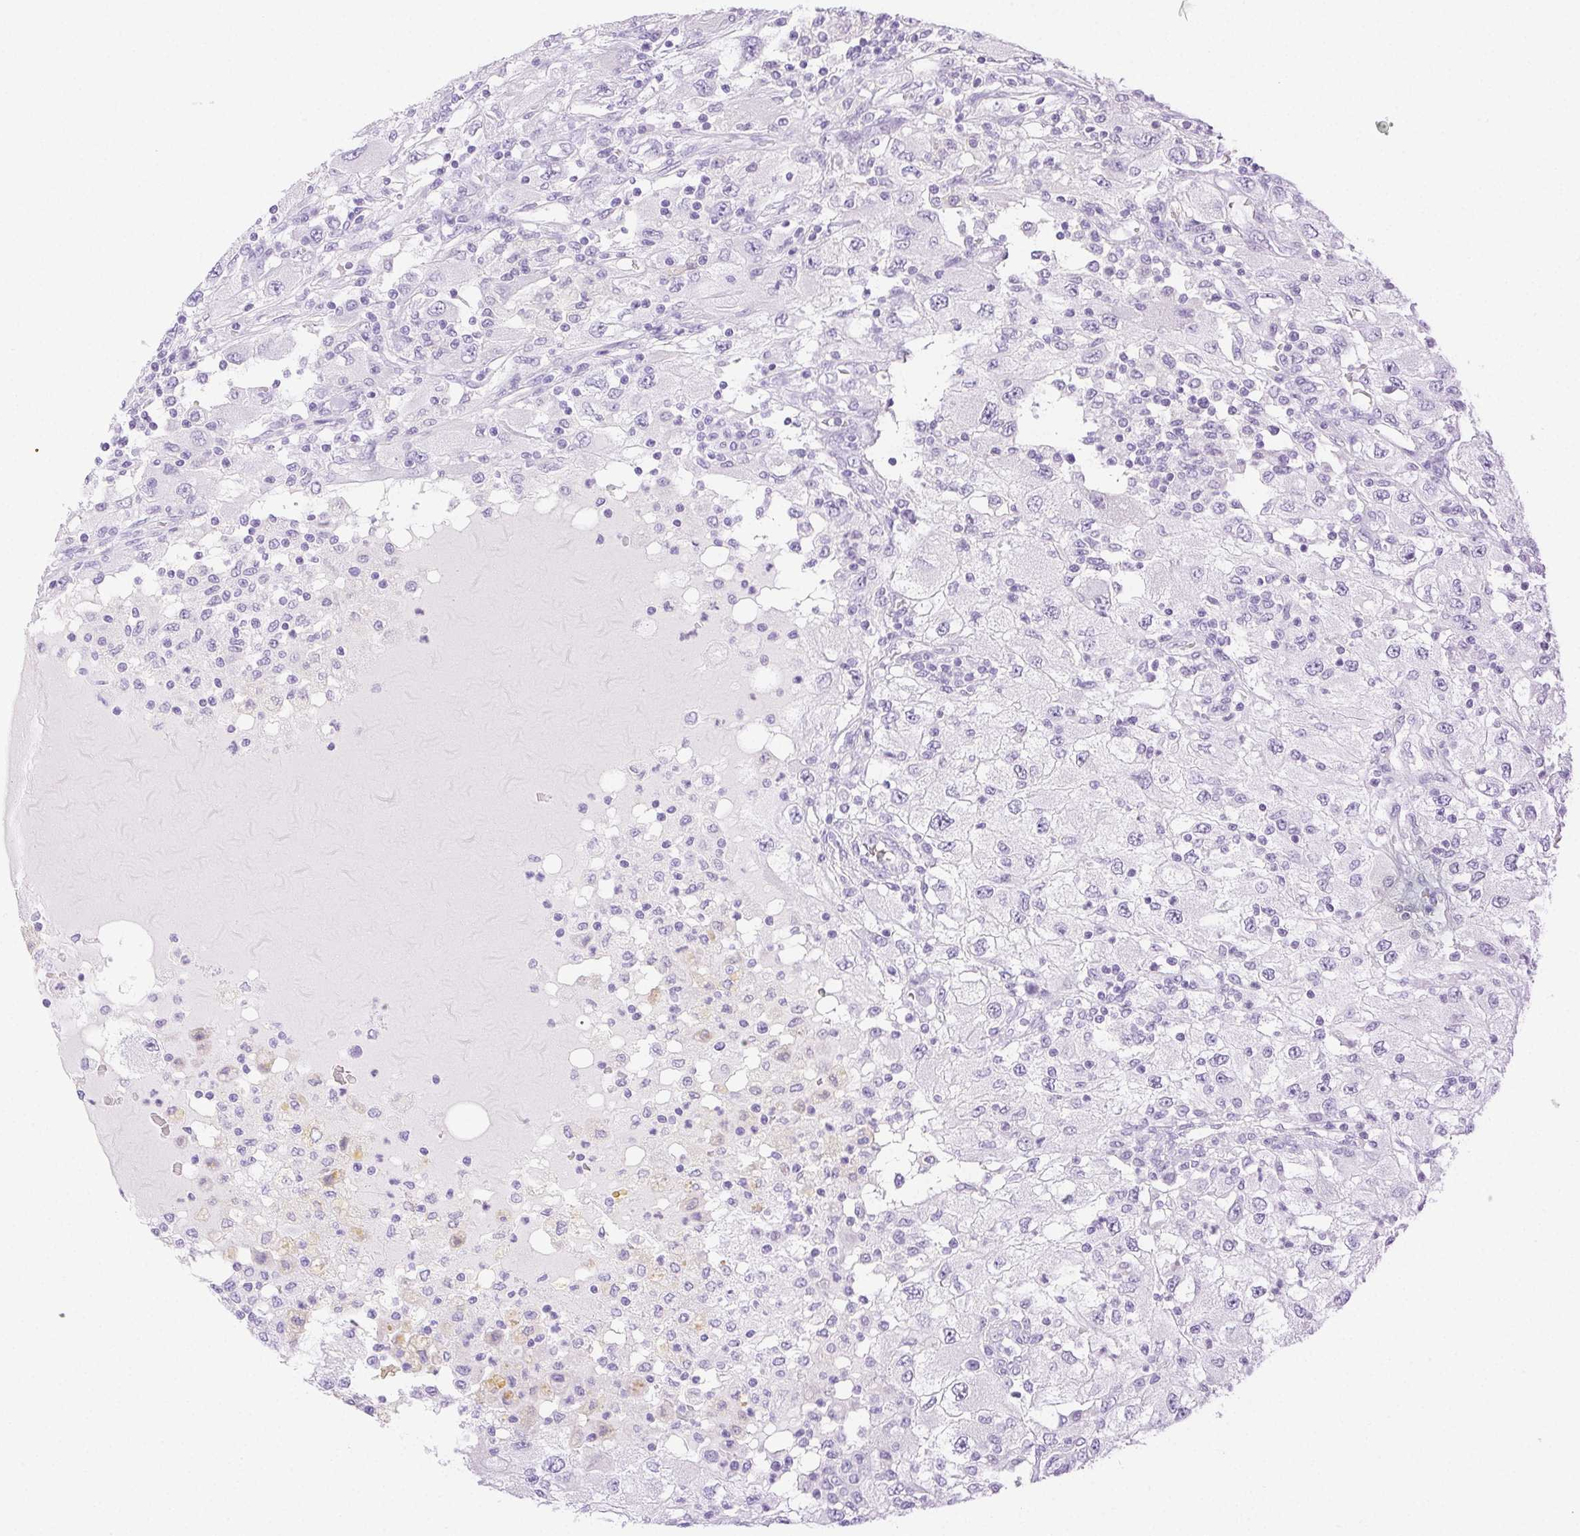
{"staining": {"intensity": "negative", "quantity": "none", "location": "none"}, "tissue": "renal cancer", "cell_type": "Tumor cells", "image_type": "cancer", "snomed": [{"axis": "morphology", "description": "Adenocarcinoma, NOS"}, {"axis": "topography", "description": "Kidney"}], "caption": "Image shows no protein positivity in tumor cells of renal adenocarcinoma tissue.", "gene": "SPACA4", "patient": {"sex": "female", "age": 67}}